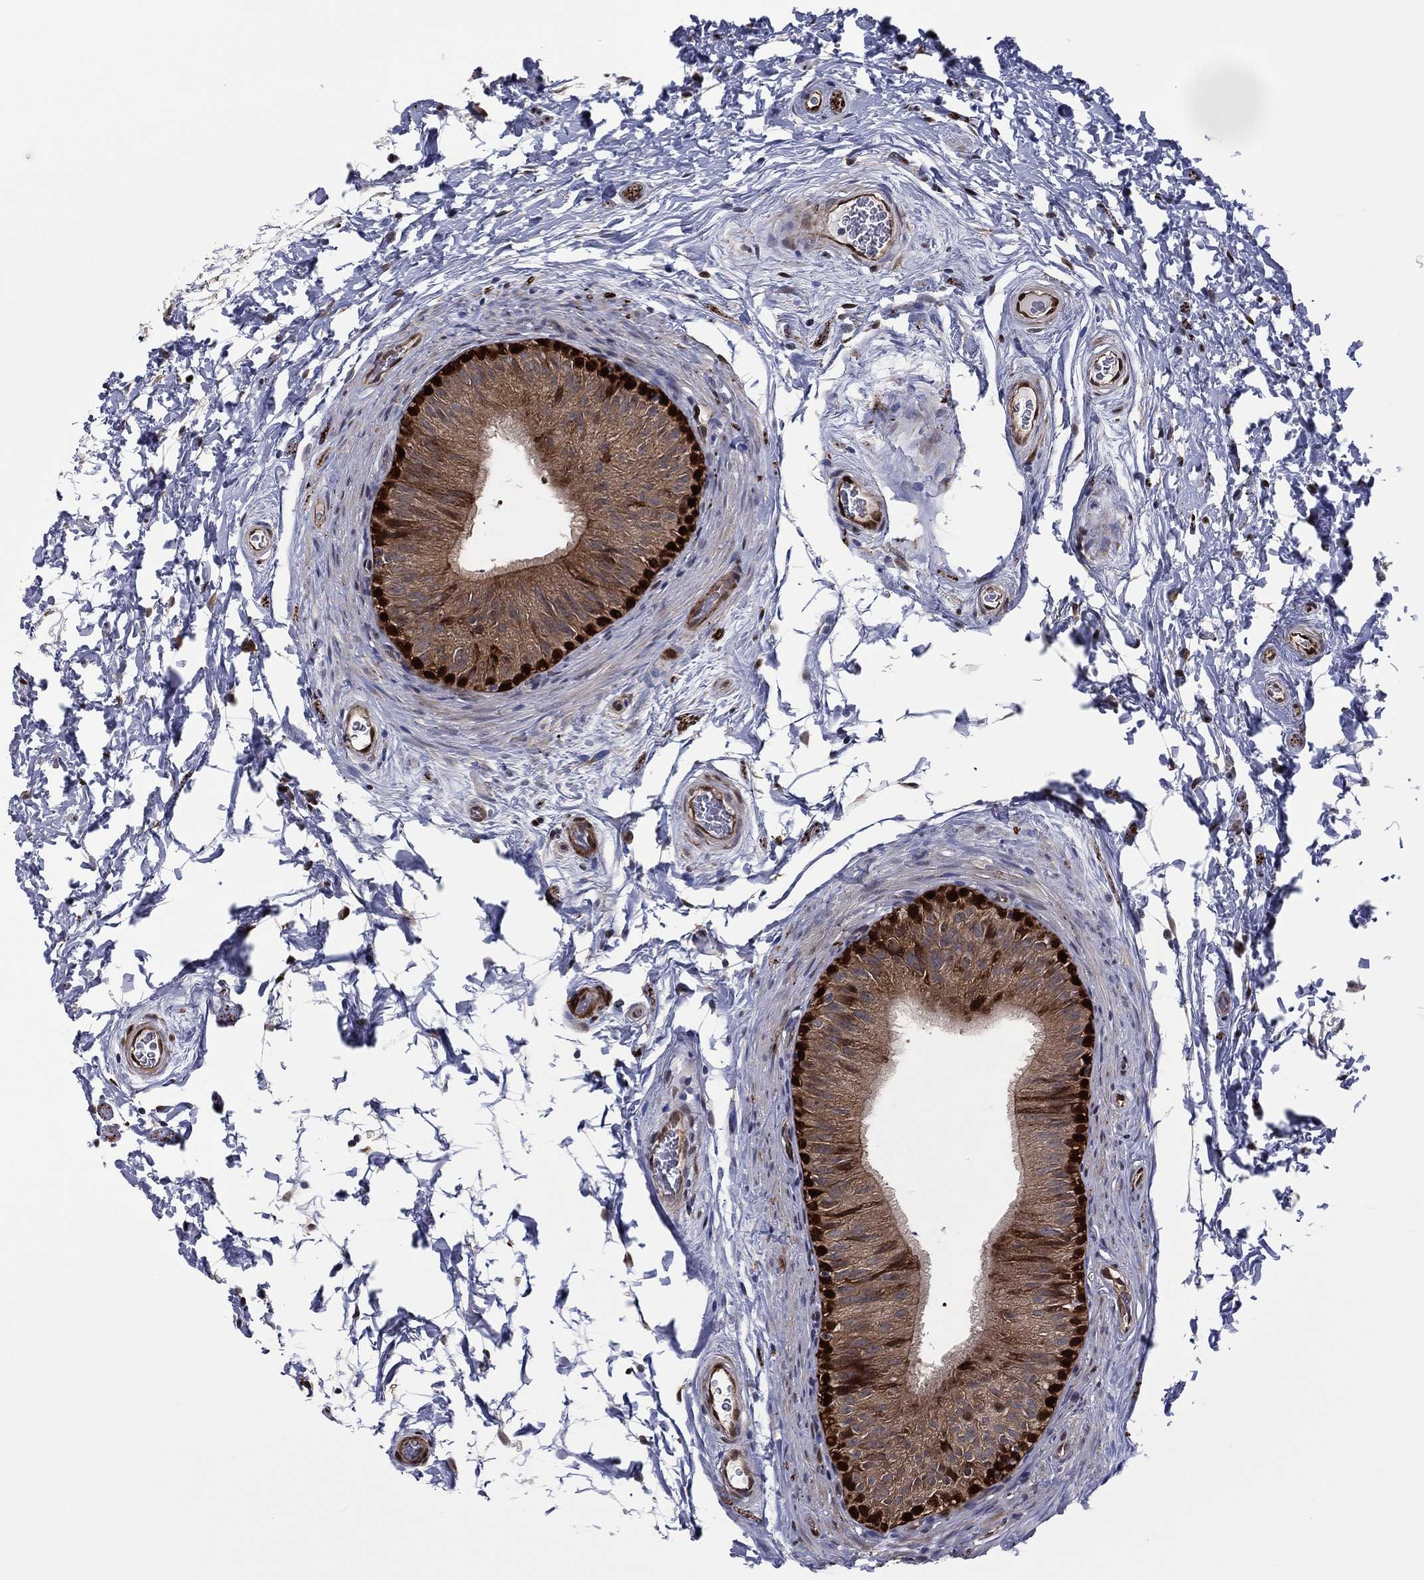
{"staining": {"intensity": "strong", "quantity": "25%-75%", "location": "cytoplasmic/membranous,nuclear"}, "tissue": "epididymis", "cell_type": "Glandular cells", "image_type": "normal", "snomed": [{"axis": "morphology", "description": "Normal tissue, NOS"}, {"axis": "topography", "description": "Epididymis"}], "caption": "The image displays immunohistochemical staining of normal epididymis. There is strong cytoplasmic/membranous,nuclear staining is present in approximately 25%-75% of glandular cells.", "gene": "SNCG", "patient": {"sex": "male", "age": 34}}